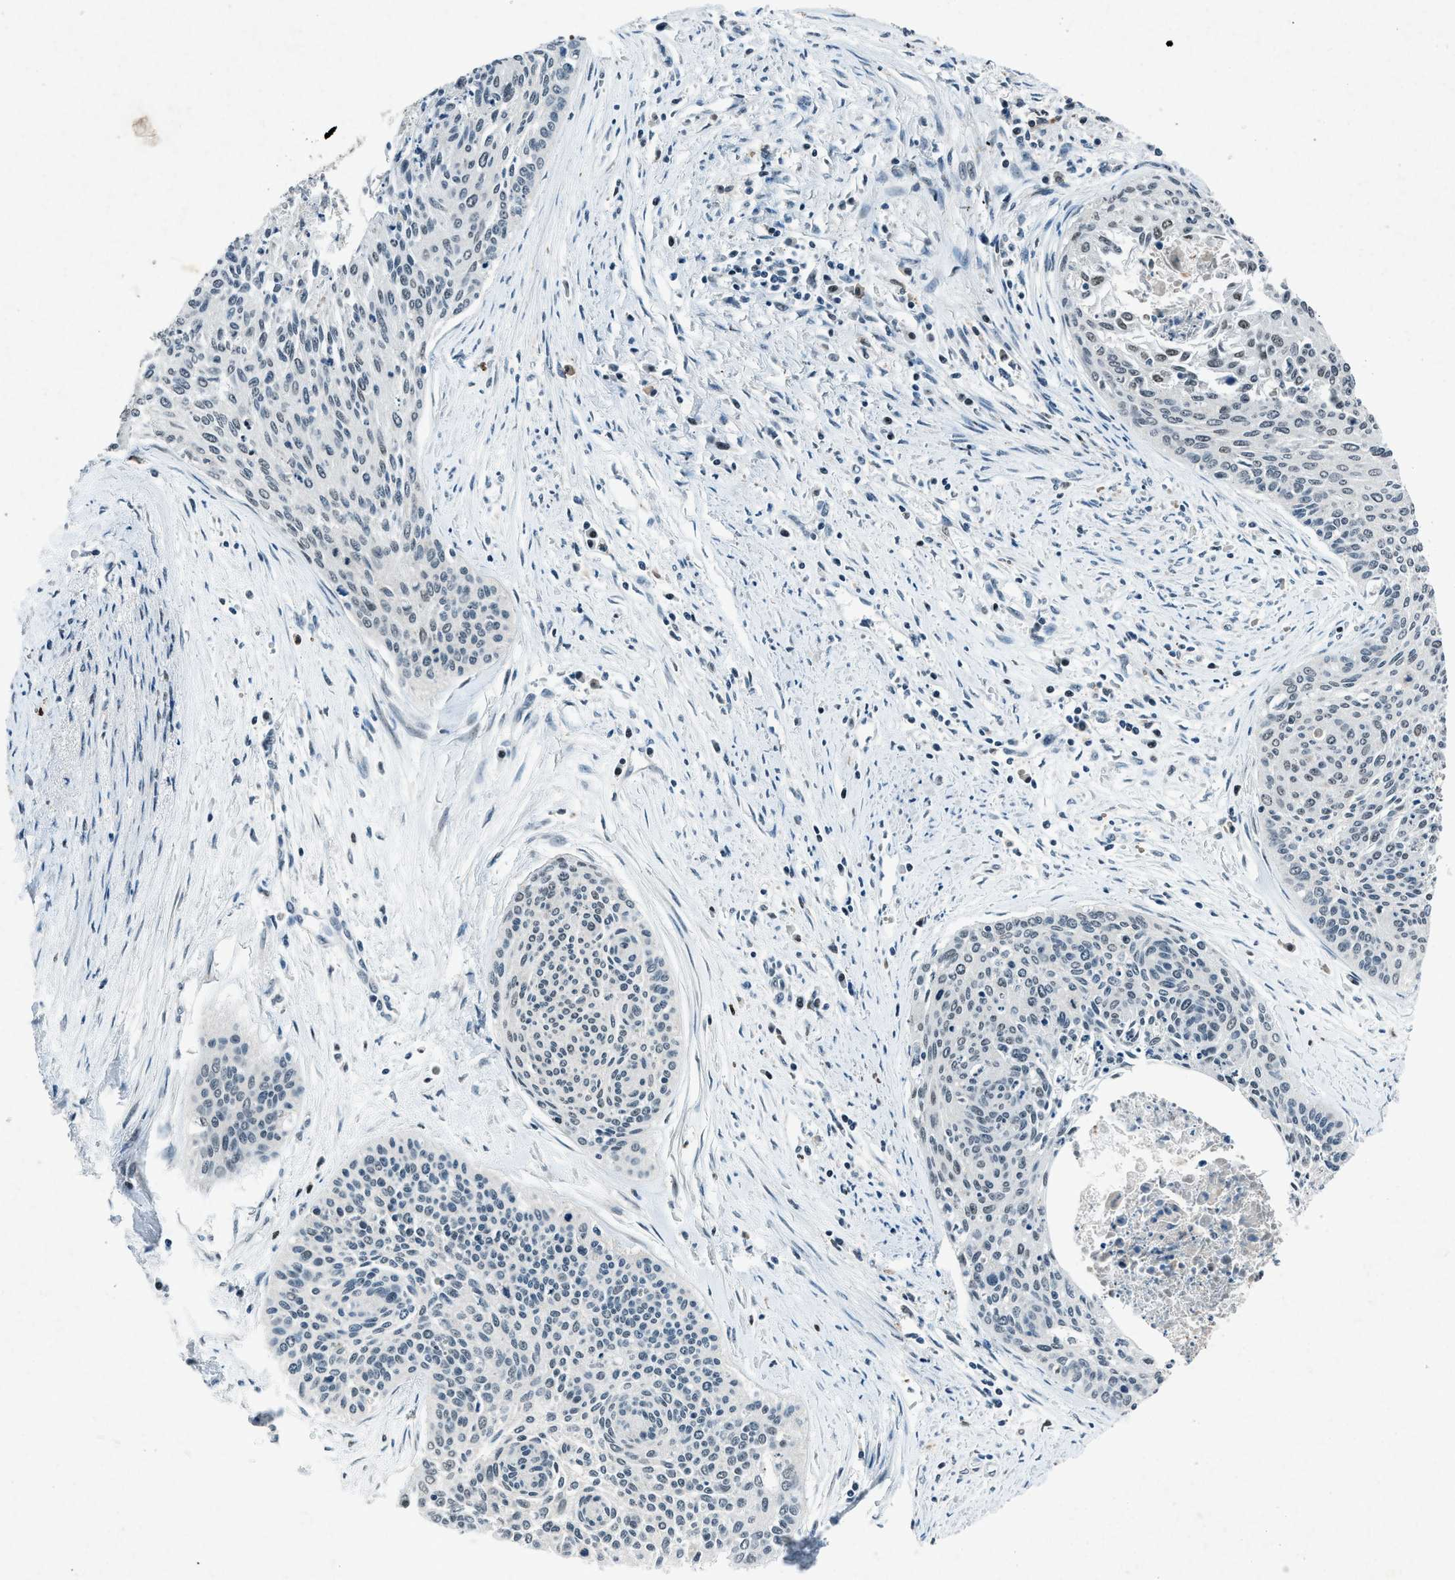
{"staining": {"intensity": "weak", "quantity": "<25%", "location": "nuclear"}, "tissue": "cervical cancer", "cell_type": "Tumor cells", "image_type": "cancer", "snomed": [{"axis": "morphology", "description": "Squamous cell carcinoma, NOS"}, {"axis": "topography", "description": "Cervix"}], "caption": "DAB immunohistochemical staining of human cervical cancer (squamous cell carcinoma) demonstrates no significant staining in tumor cells.", "gene": "ADCY1", "patient": {"sex": "female", "age": 55}}